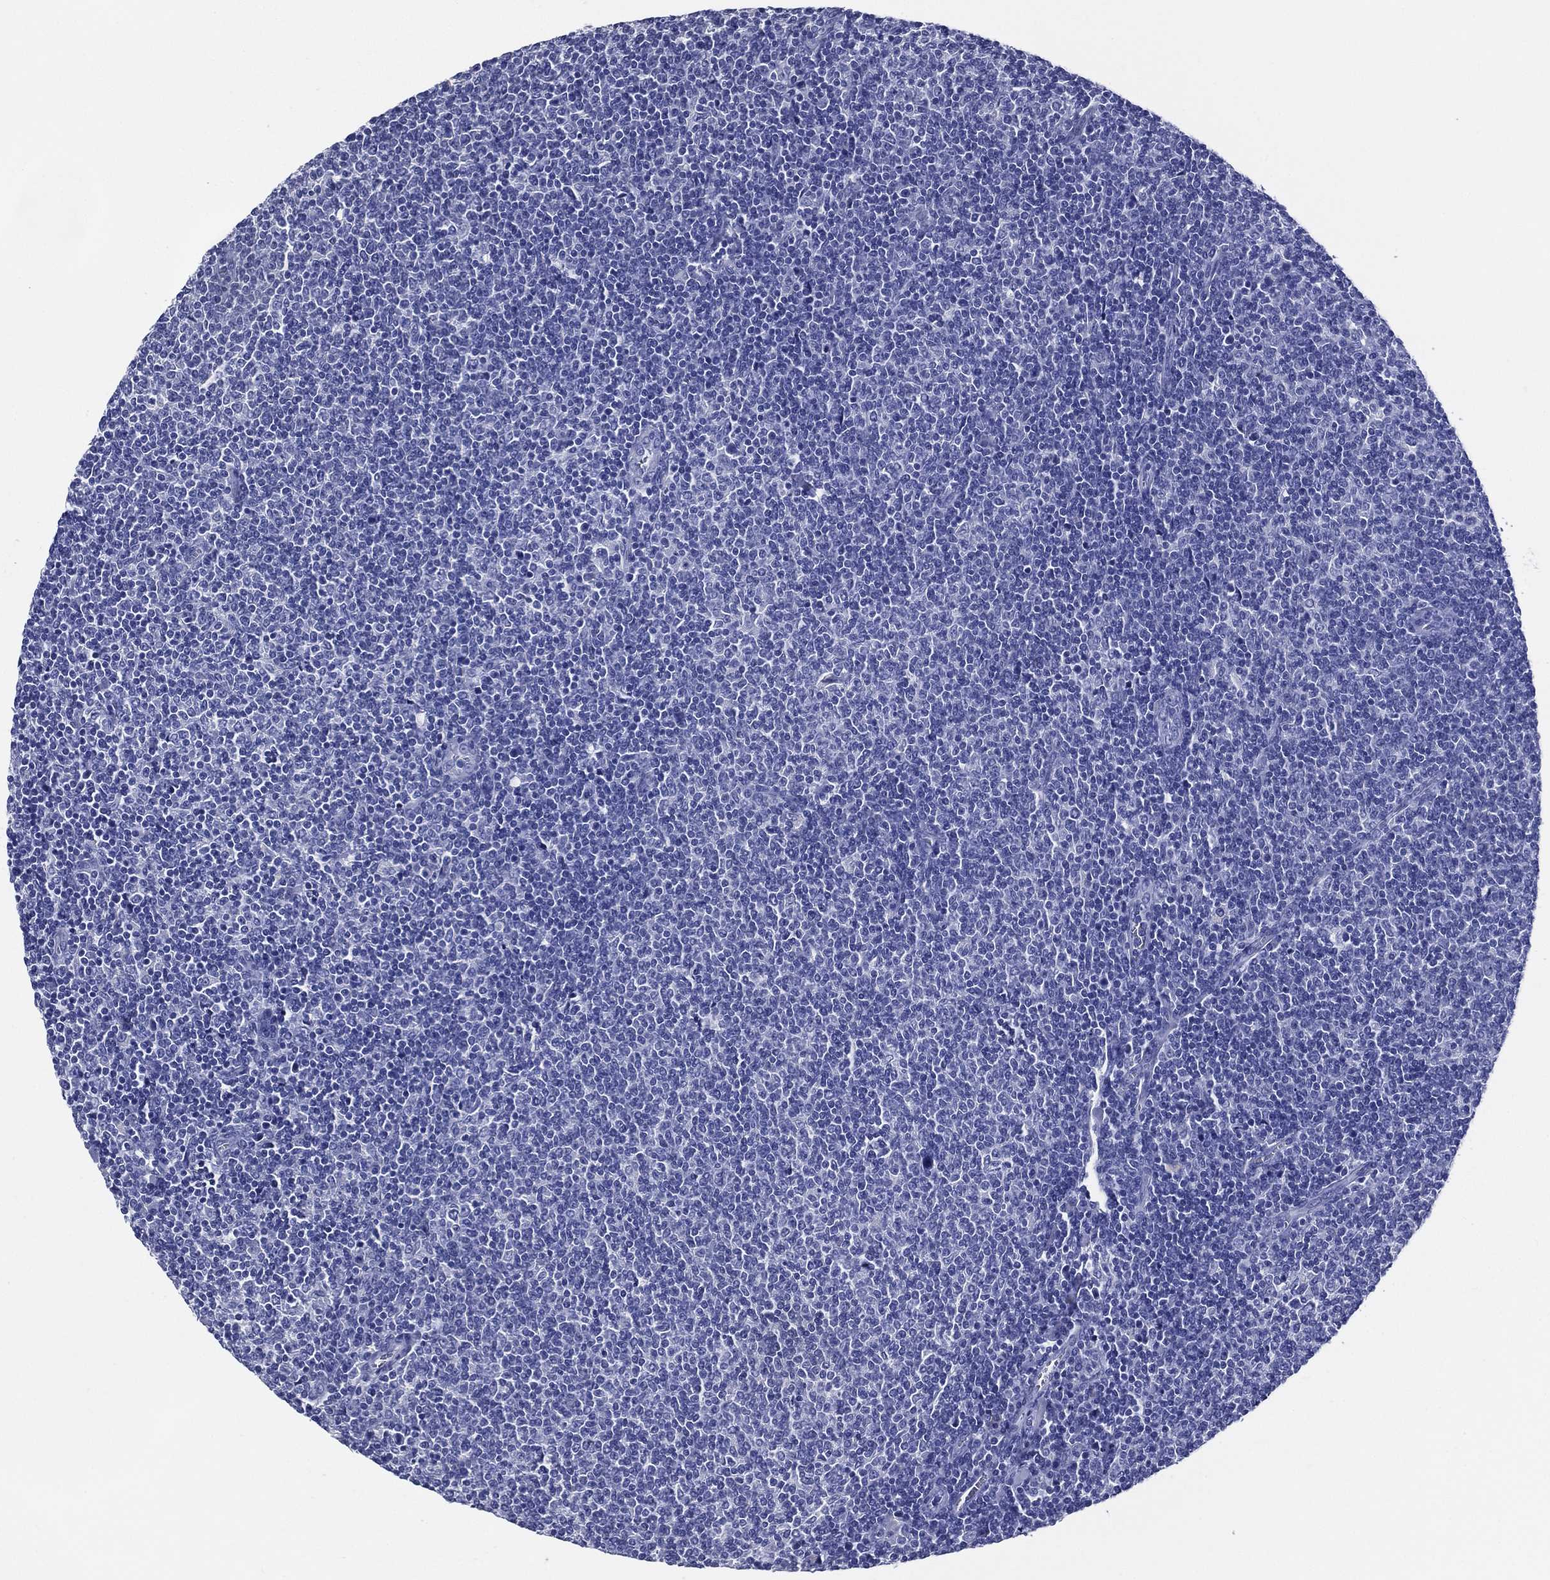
{"staining": {"intensity": "negative", "quantity": "none", "location": "none"}, "tissue": "lymphoma", "cell_type": "Tumor cells", "image_type": "cancer", "snomed": [{"axis": "morphology", "description": "Malignant lymphoma, non-Hodgkin's type, Low grade"}, {"axis": "topography", "description": "Lymph node"}], "caption": "DAB immunohistochemical staining of low-grade malignant lymphoma, non-Hodgkin's type demonstrates no significant expression in tumor cells.", "gene": "ACE2", "patient": {"sex": "male", "age": 52}}